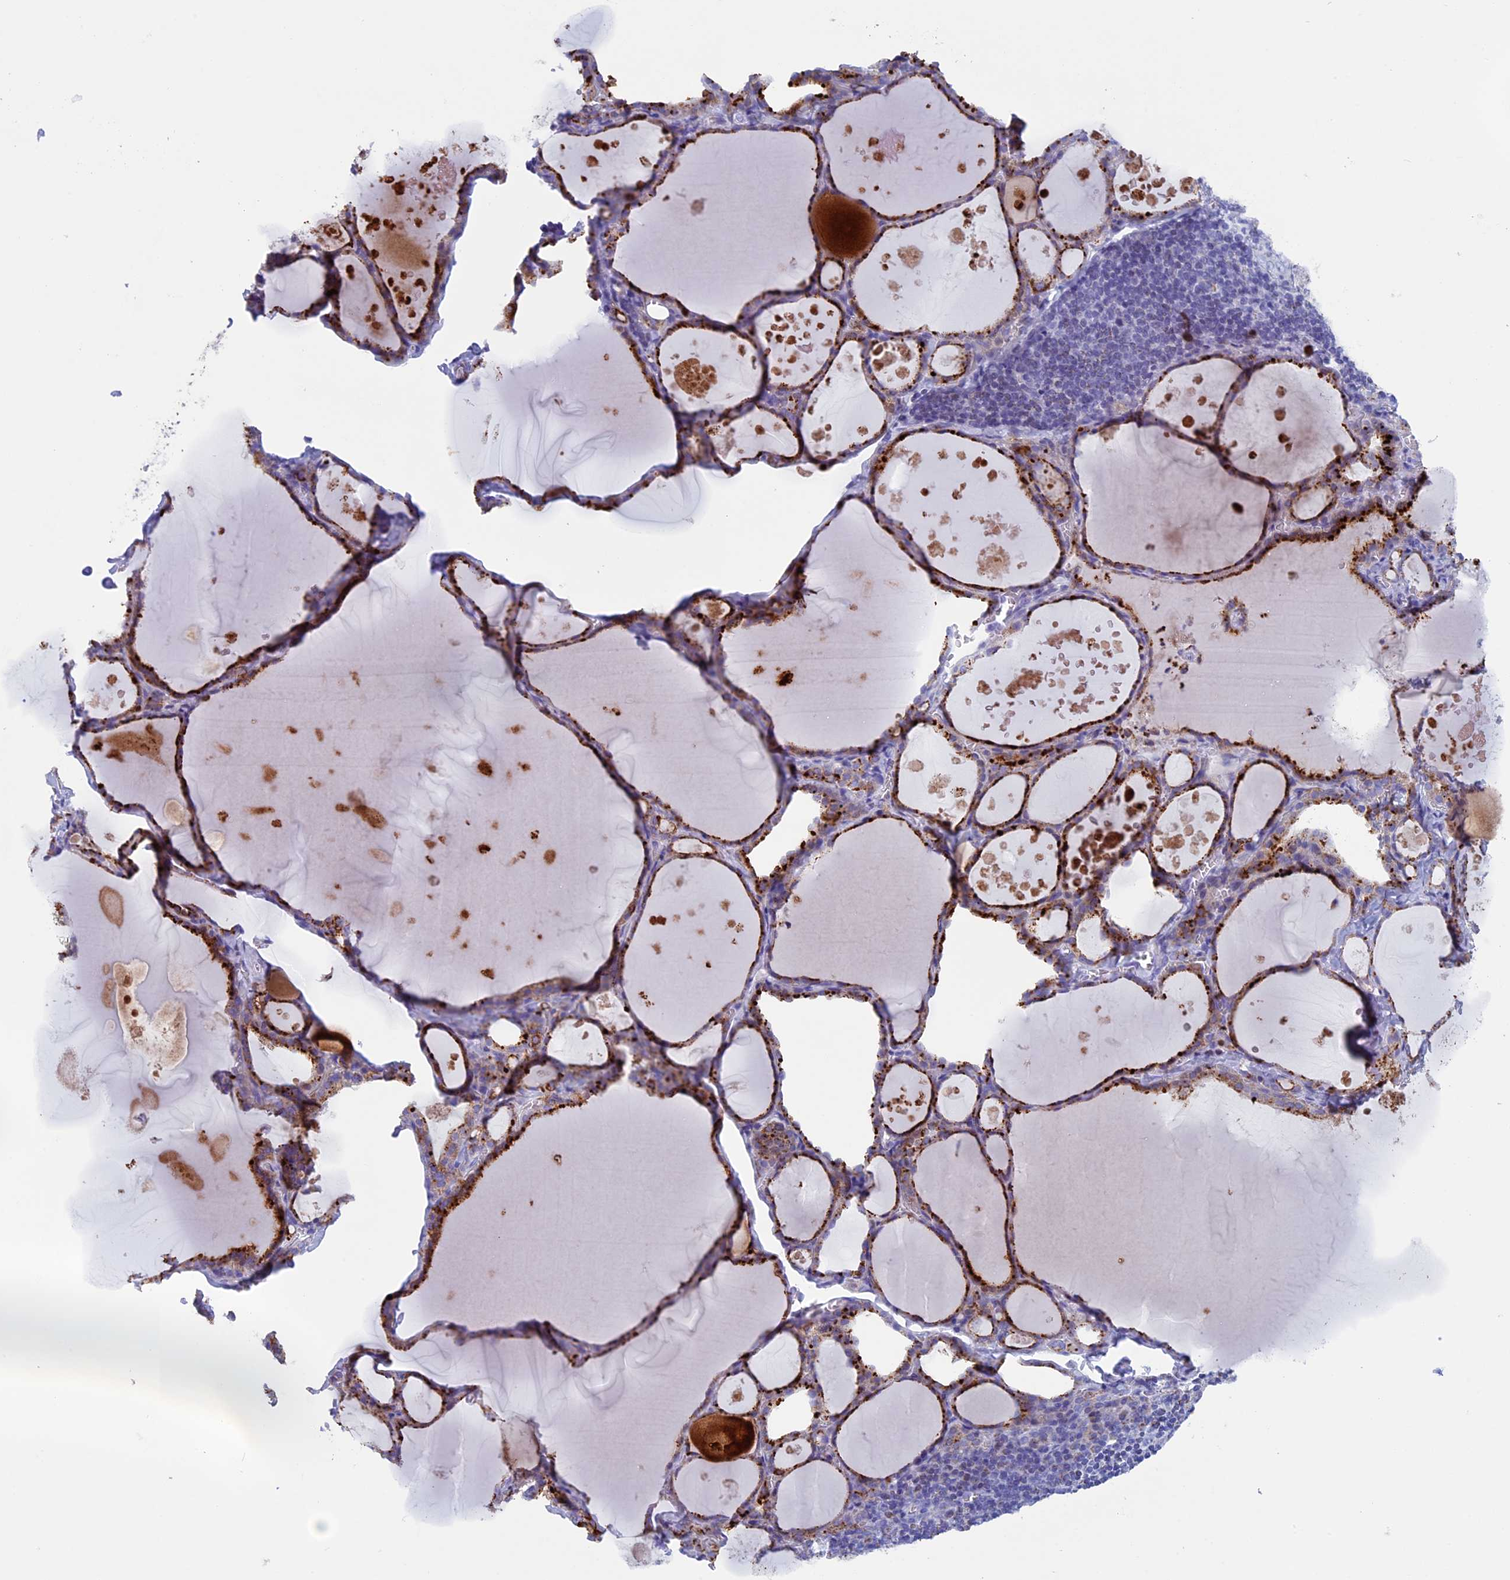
{"staining": {"intensity": "strong", "quantity": "25%-75%", "location": "cytoplasmic/membranous"}, "tissue": "thyroid gland", "cell_type": "Glandular cells", "image_type": "normal", "snomed": [{"axis": "morphology", "description": "Normal tissue, NOS"}, {"axis": "topography", "description": "Thyroid gland"}], "caption": "A brown stain labels strong cytoplasmic/membranous expression of a protein in glandular cells of unremarkable thyroid gland.", "gene": "ZNF563", "patient": {"sex": "male", "age": 56}}